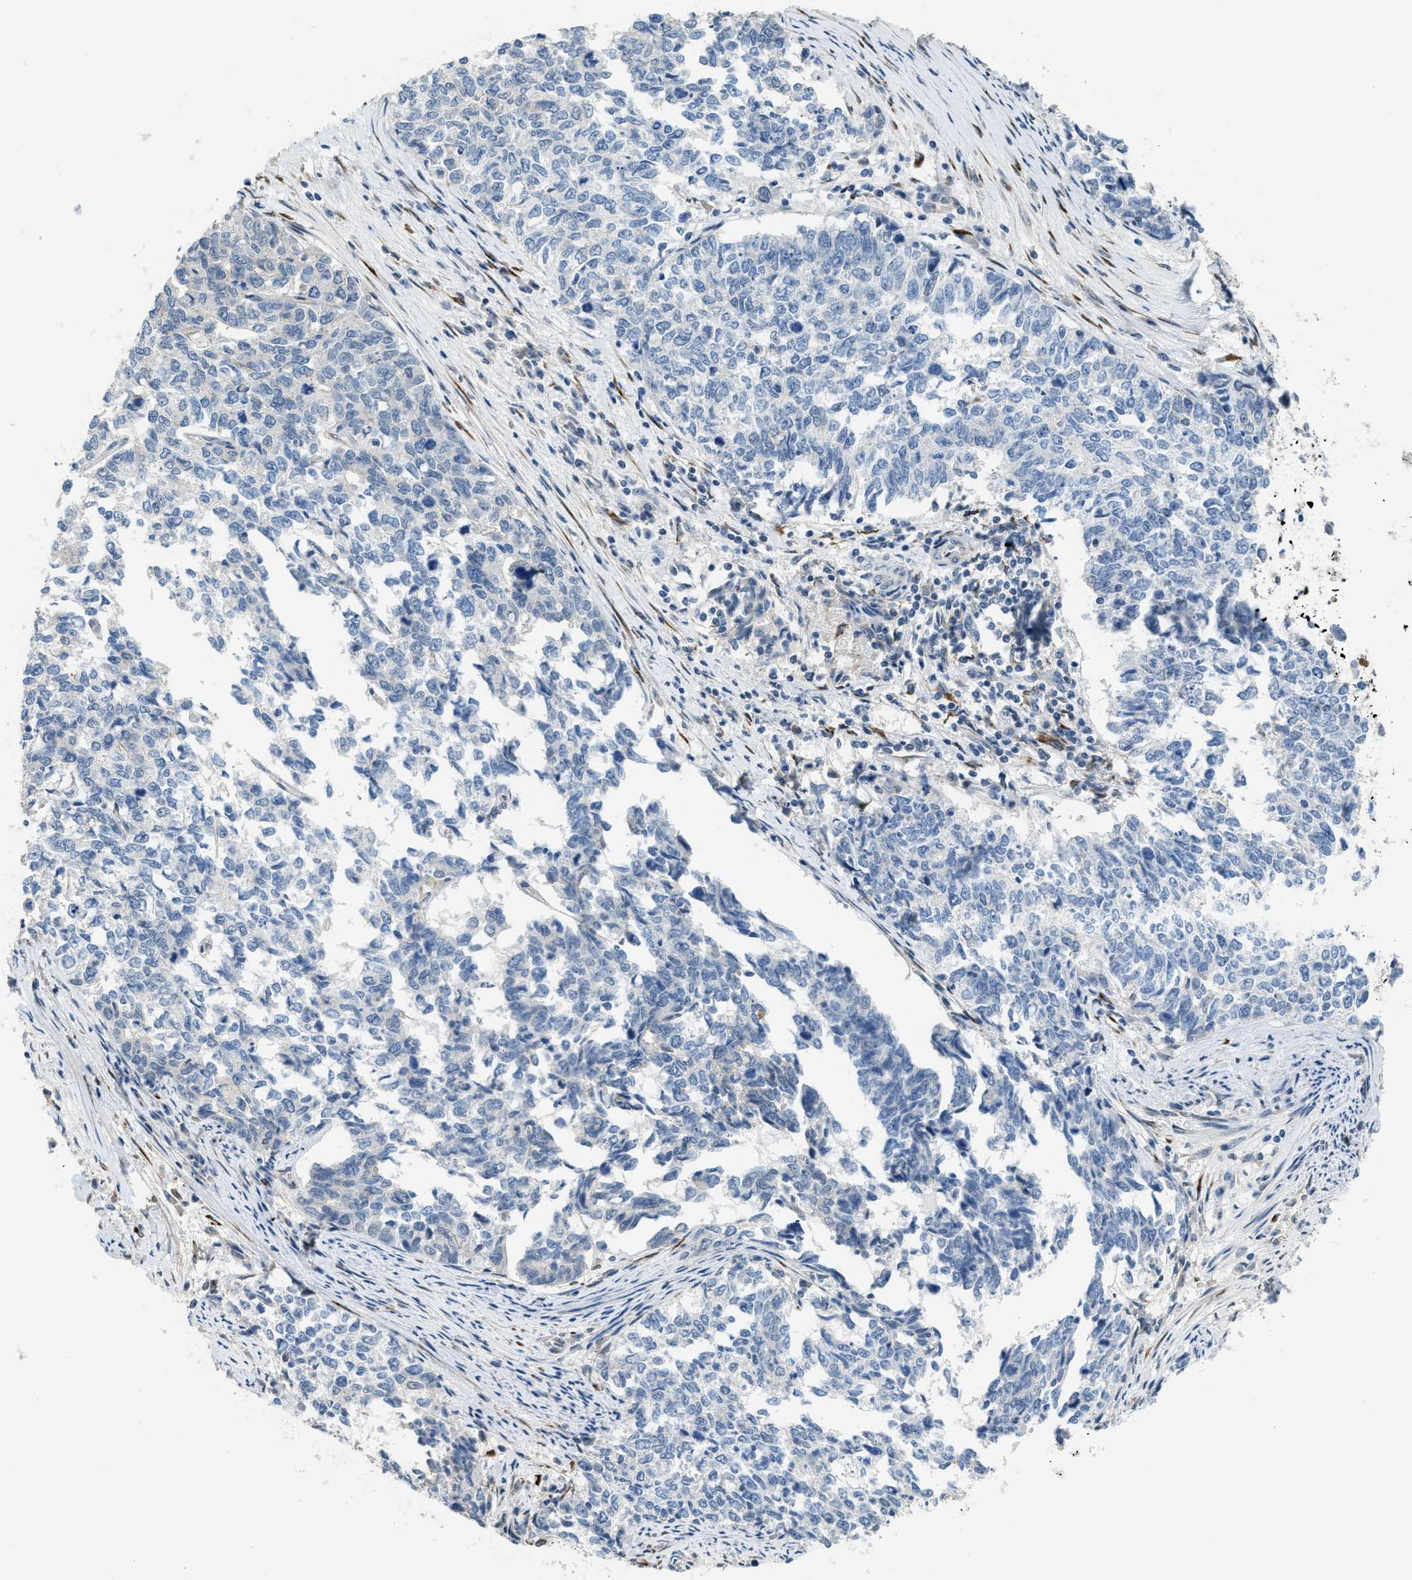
{"staining": {"intensity": "negative", "quantity": "none", "location": "none"}, "tissue": "cervical cancer", "cell_type": "Tumor cells", "image_type": "cancer", "snomed": [{"axis": "morphology", "description": "Squamous cell carcinoma, NOS"}, {"axis": "topography", "description": "Cervix"}], "caption": "DAB immunohistochemical staining of human cervical cancer exhibits no significant staining in tumor cells.", "gene": "TMEM154", "patient": {"sex": "female", "age": 63}}